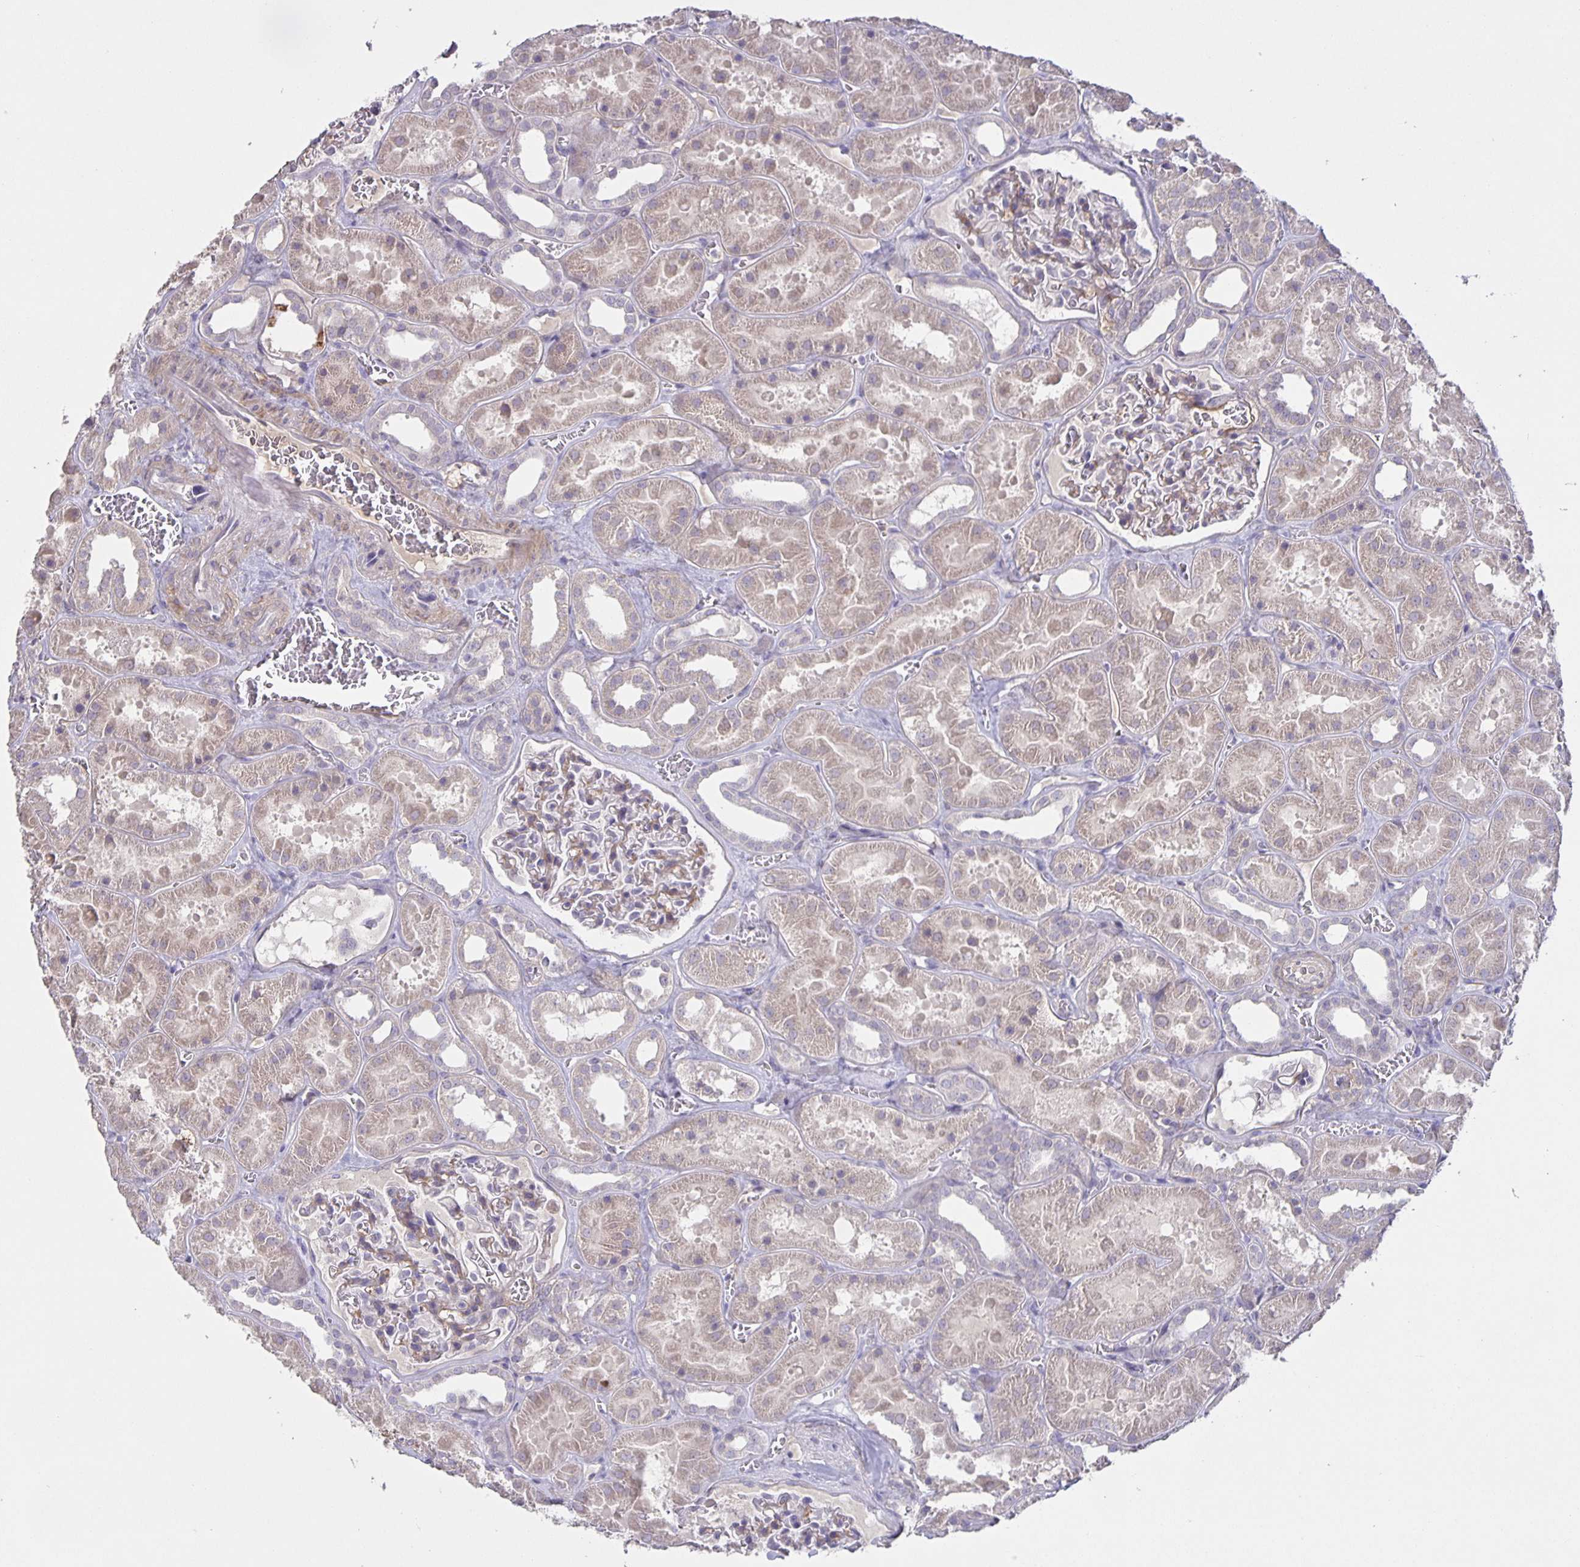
{"staining": {"intensity": "weak", "quantity": "<25%", "location": "cytoplasmic/membranous"}, "tissue": "kidney", "cell_type": "Cells in glomeruli", "image_type": "normal", "snomed": [{"axis": "morphology", "description": "Normal tissue, NOS"}, {"axis": "topography", "description": "Kidney"}], "caption": "This is a micrograph of immunohistochemistry (IHC) staining of unremarkable kidney, which shows no staining in cells in glomeruli. (Immunohistochemistry (ihc), brightfield microscopy, high magnification).", "gene": "SRCIN1", "patient": {"sex": "female", "age": 41}}